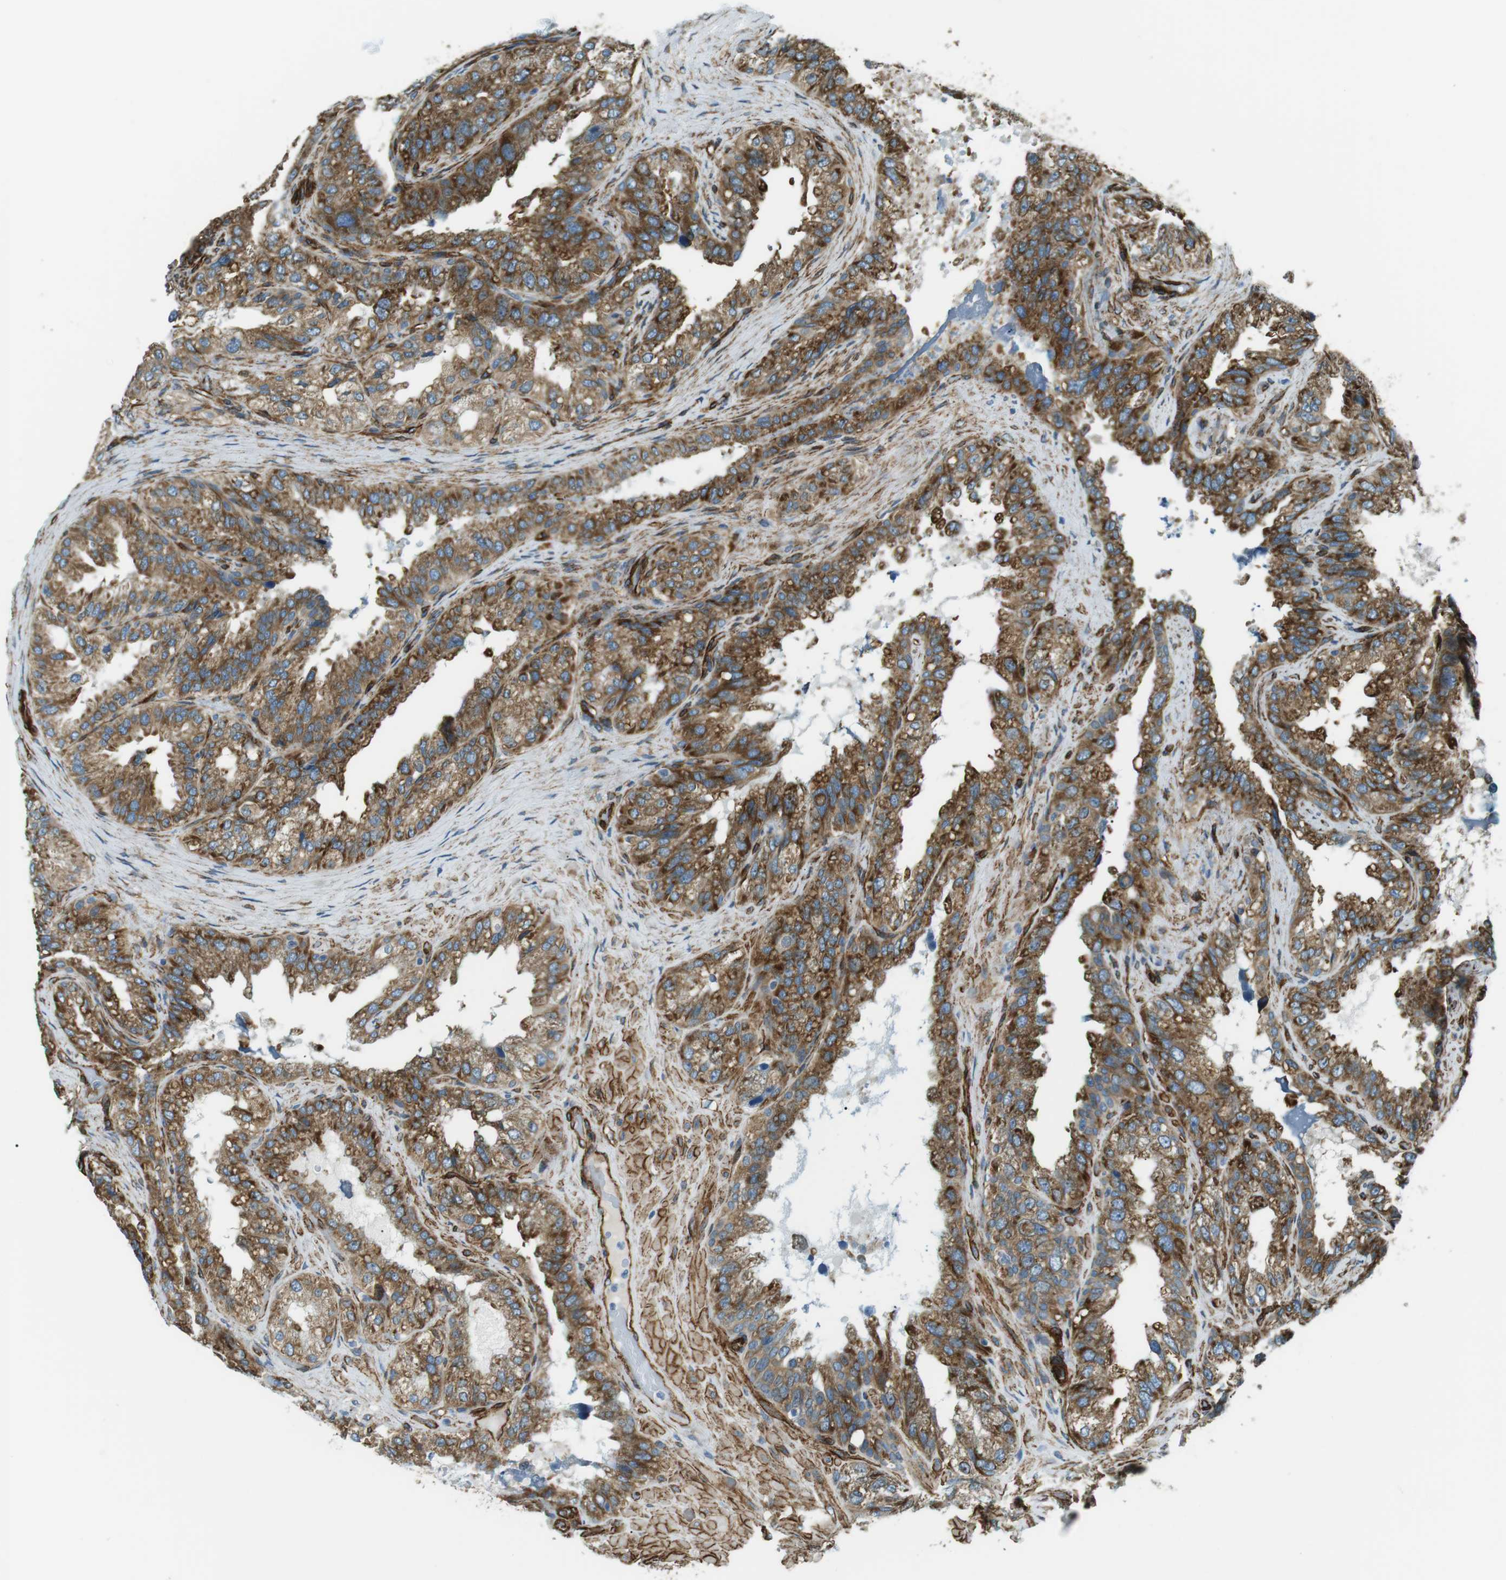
{"staining": {"intensity": "moderate", "quantity": ">75%", "location": "cytoplasmic/membranous"}, "tissue": "seminal vesicle", "cell_type": "Glandular cells", "image_type": "normal", "snomed": [{"axis": "morphology", "description": "Normal tissue, NOS"}, {"axis": "topography", "description": "Seminal veicle"}], "caption": "Benign seminal vesicle was stained to show a protein in brown. There is medium levels of moderate cytoplasmic/membranous staining in approximately >75% of glandular cells.", "gene": "ODR4", "patient": {"sex": "male", "age": 68}}